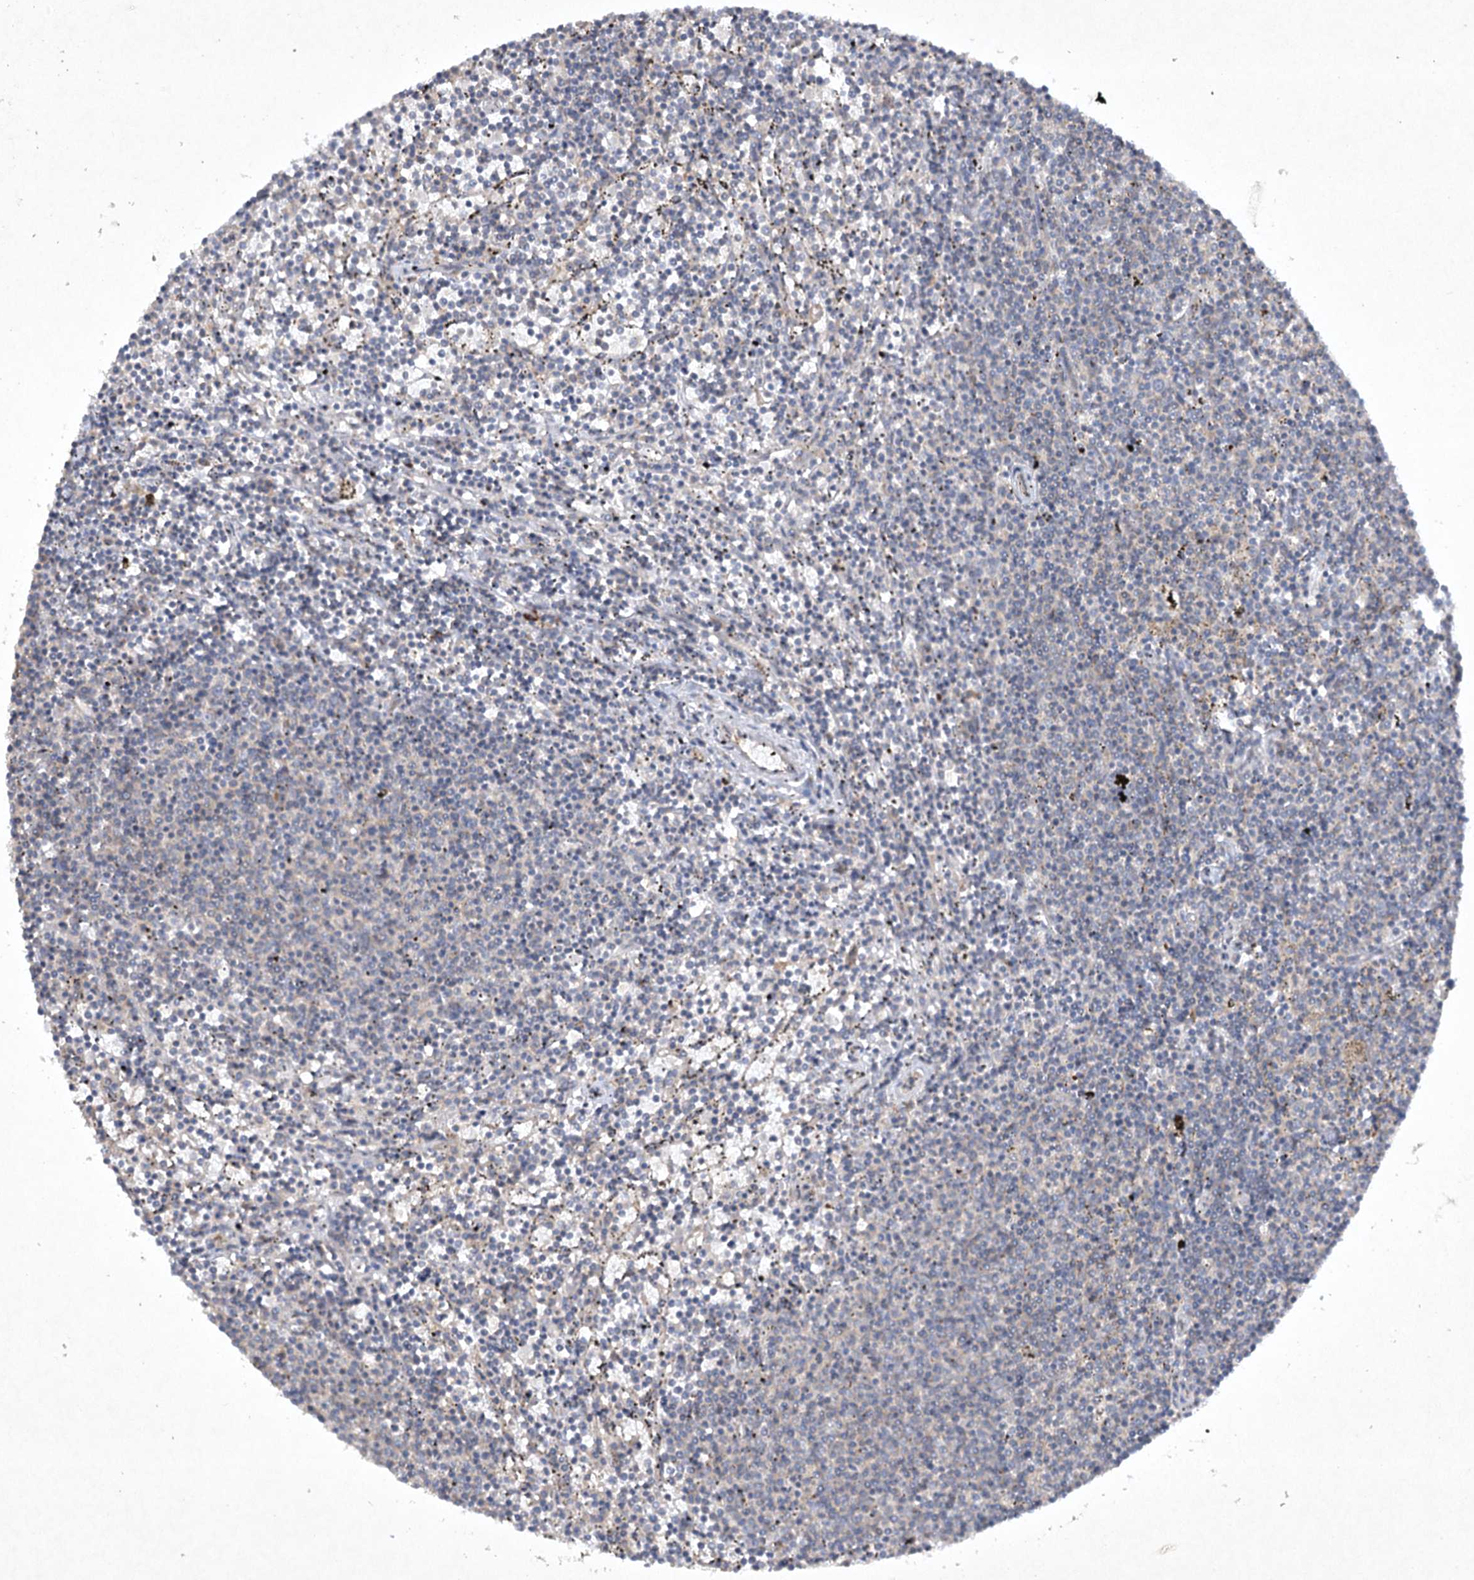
{"staining": {"intensity": "negative", "quantity": "none", "location": "none"}, "tissue": "lymphoma", "cell_type": "Tumor cells", "image_type": "cancer", "snomed": [{"axis": "morphology", "description": "Malignant lymphoma, non-Hodgkin's type, Low grade"}, {"axis": "topography", "description": "Spleen"}], "caption": "This is an immunohistochemistry (IHC) photomicrograph of malignant lymphoma, non-Hodgkin's type (low-grade). There is no positivity in tumor cells.", "gene": "TRAF3IP1", "patient": {"sex": "female", "age": 50}}